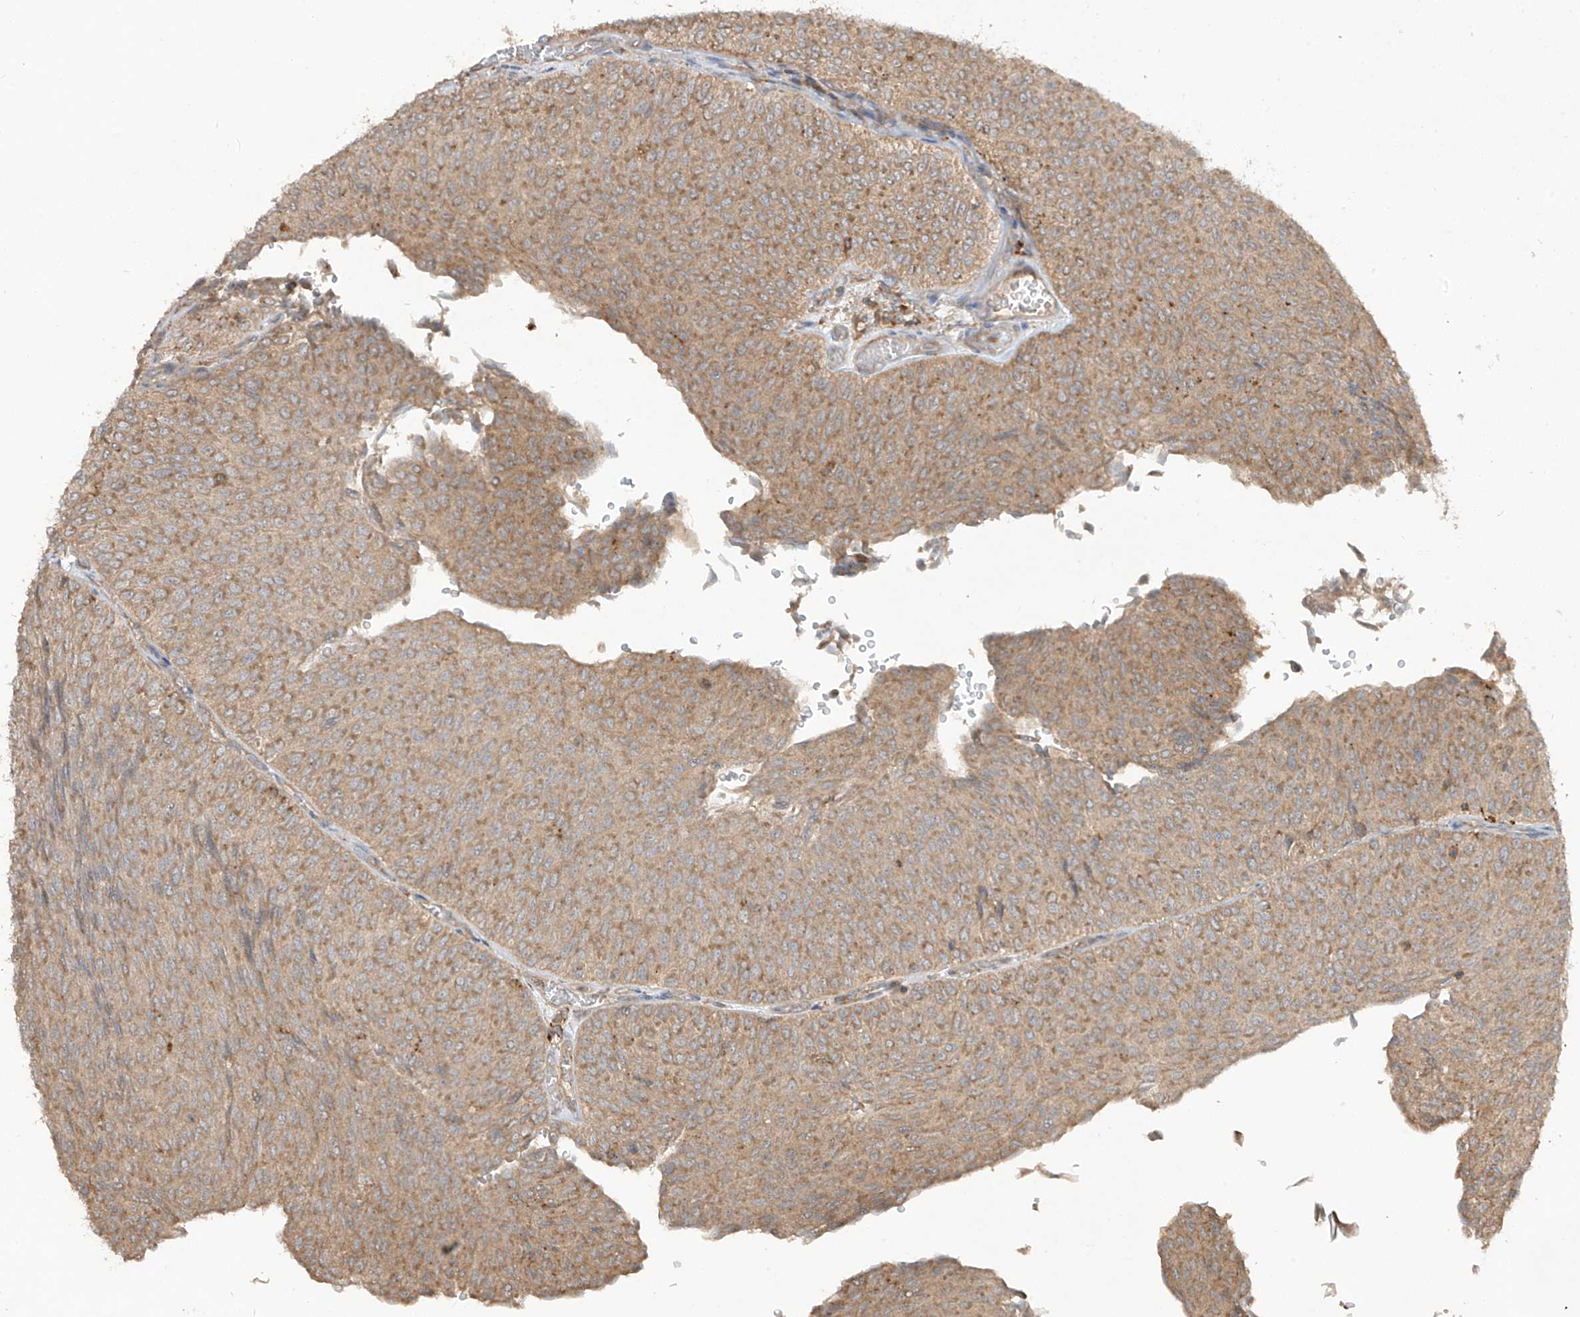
{"staining": {"intensity": "moderate", "quantity": ">75%", "location": "cytoplasmic/membranous"}, "tissue": "urothelial cancer", "cell_type": "Tumor cells", "image_type": "cancer", "snomed": [{"axis": "morphology", "description": "Urothelial carcinoma, Low grade"}, {"axis": "topography", "description": "Urinary bladder"}], "caption": "This micrograph demonstrates immunohistochemistry (IHC) staining of urothelial cancer, with medium moderate cytoplasmic/membranous expression in about >75% of tumor cells.", "gene": "LDAH", "patient": {"sex": "male", "age": 78}}